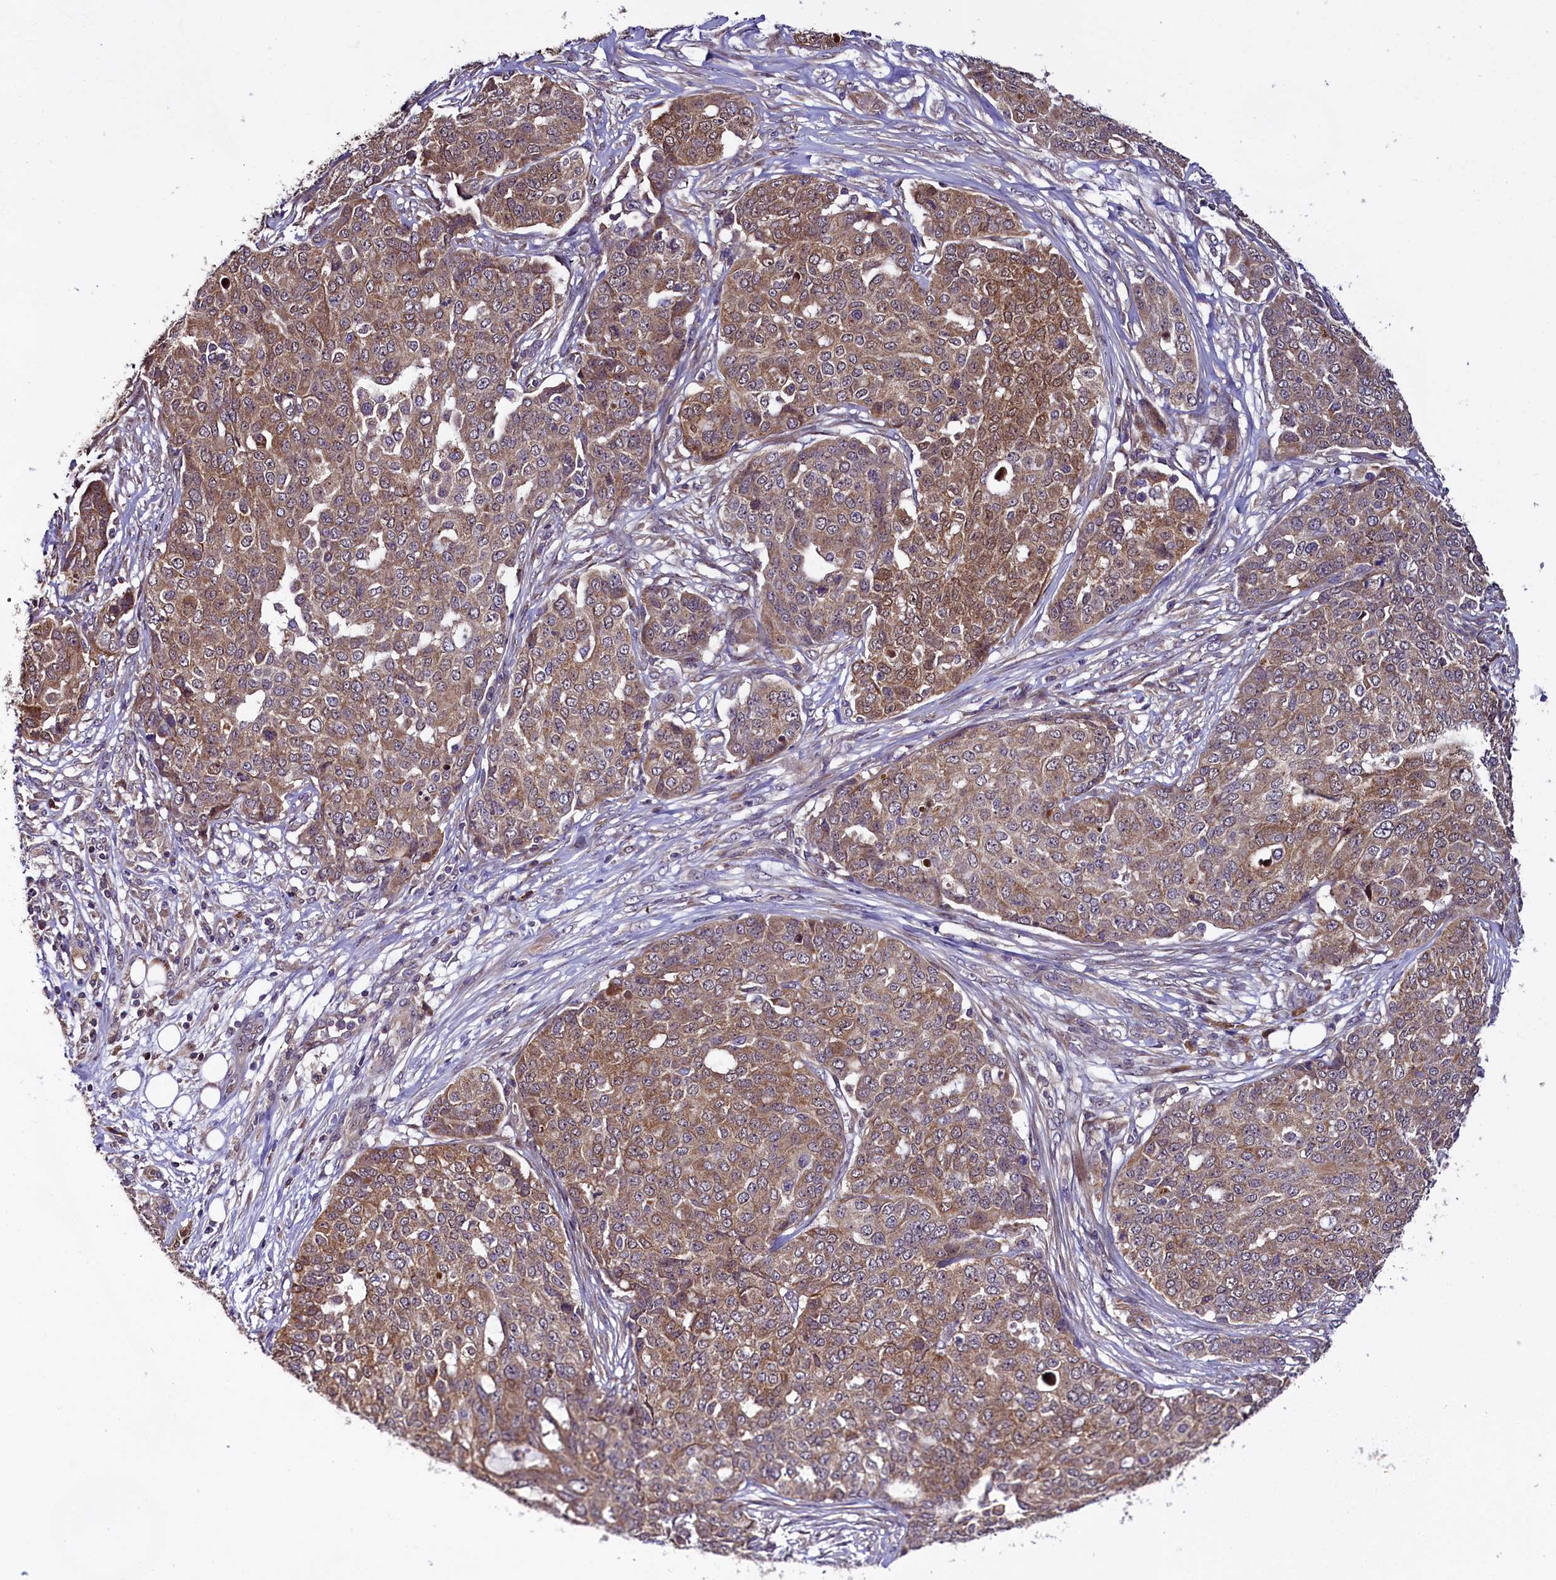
{"staining": {"intensity": "moderate", "quantity": ">75%", "location": "cytoplasmic/membranous"}, "tissue": "ovarian cancer", "cell_type": "Tumor cells", "image_type": "cancer", "snomed": [{"axis": "morphology", "description": "Cystadenocarcinoma, serous, NOS"}, {"axis": "topography", "description": "Soft tissue"}, {"axis": "topography", "description": "Ovary"}], "caption": "Immunohistochemical staining of ovarian serous cystadenocarcinoma shows moderate cytoplasmic/membranous protein expression in approximately >75% of tumor cells.", "gene": "RPUSD2", "patient": {"sex": "female", "age": 57}}